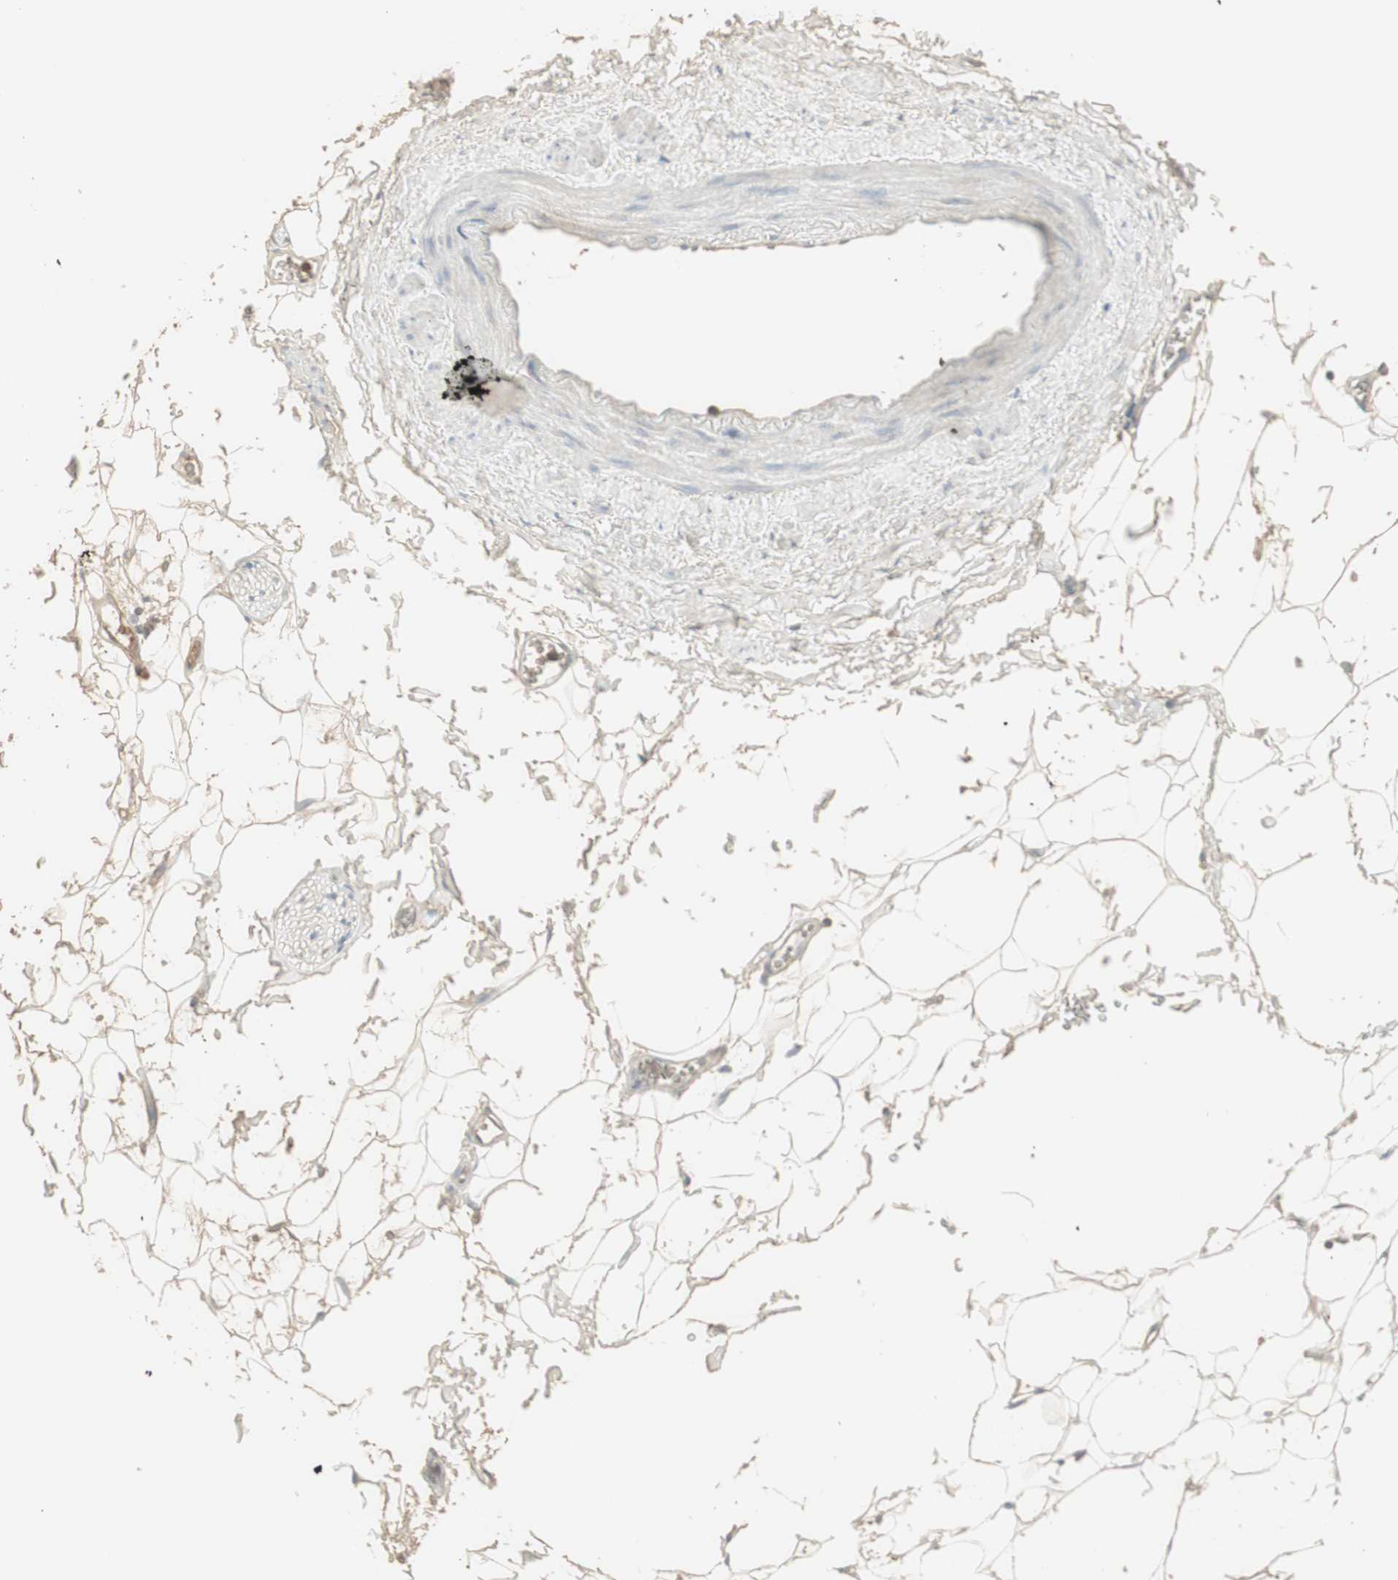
{"staining": {"intensity": "weak", "quantity": ">75%", "location": "cytoplasmic/membranous"}, "tissue": "adipose tissue", "cell_type": "Adipocytes", "image_type": "normal", "snomed": [{"axis": "morphology", "description": "Normal tissue, NOS"}, {"axis": "topography", "description": "Adipose tissue"}, {"axis": "topography", "description": "Peripheral nerve tissue"}], "caption": "Human adipose tissue stained with a brown dye displays weak cytoplasmic/membranous positive positivity in about >75% of adipocytes.", "gene": "IFNG", "patient": {"sex": "male", "age": 52}}